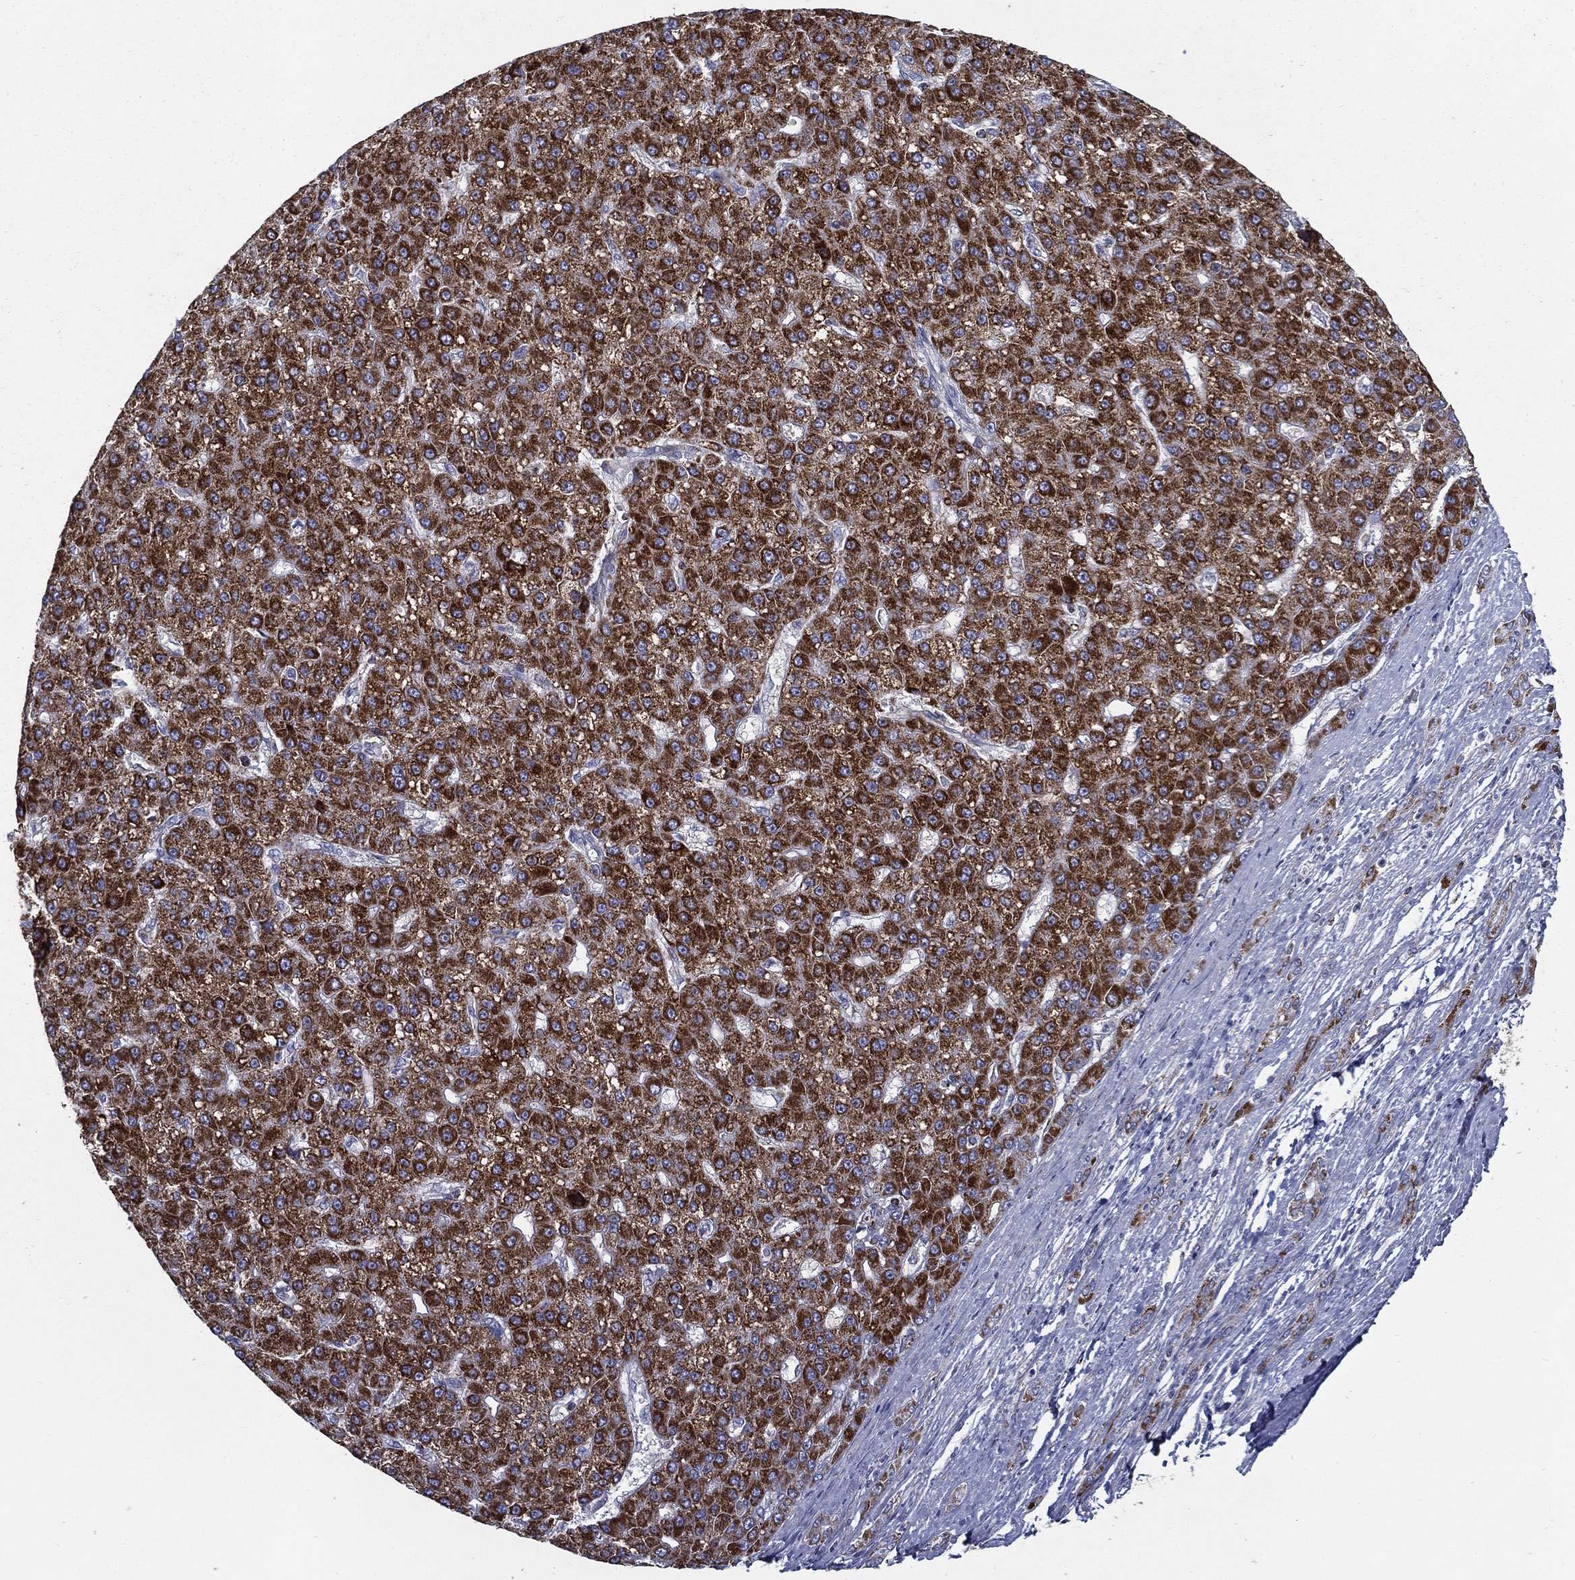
{"staining": {"intensity": "strong", "quantity": ">75%", "location": "cytoplasmic/membranous"}, "tissue": "liver cancer", "cell_type": "Tumor cells", "image_type": "cancer", "snomed": [{"axis": "morphology", "description": "Carcinoma, Hepatocellular, NOS"}, {"axis": "topography", "description": "Liver"}], "caption": "Immunohistochemistry (IHC) of hepatocellular carcinoma (liver) demonstrates high levels of strong cytoplasmic/membranous staining in about >75% of tumor cells.", "gene": "SFXN1", "patient": {"sex": "male", "age": 67}}